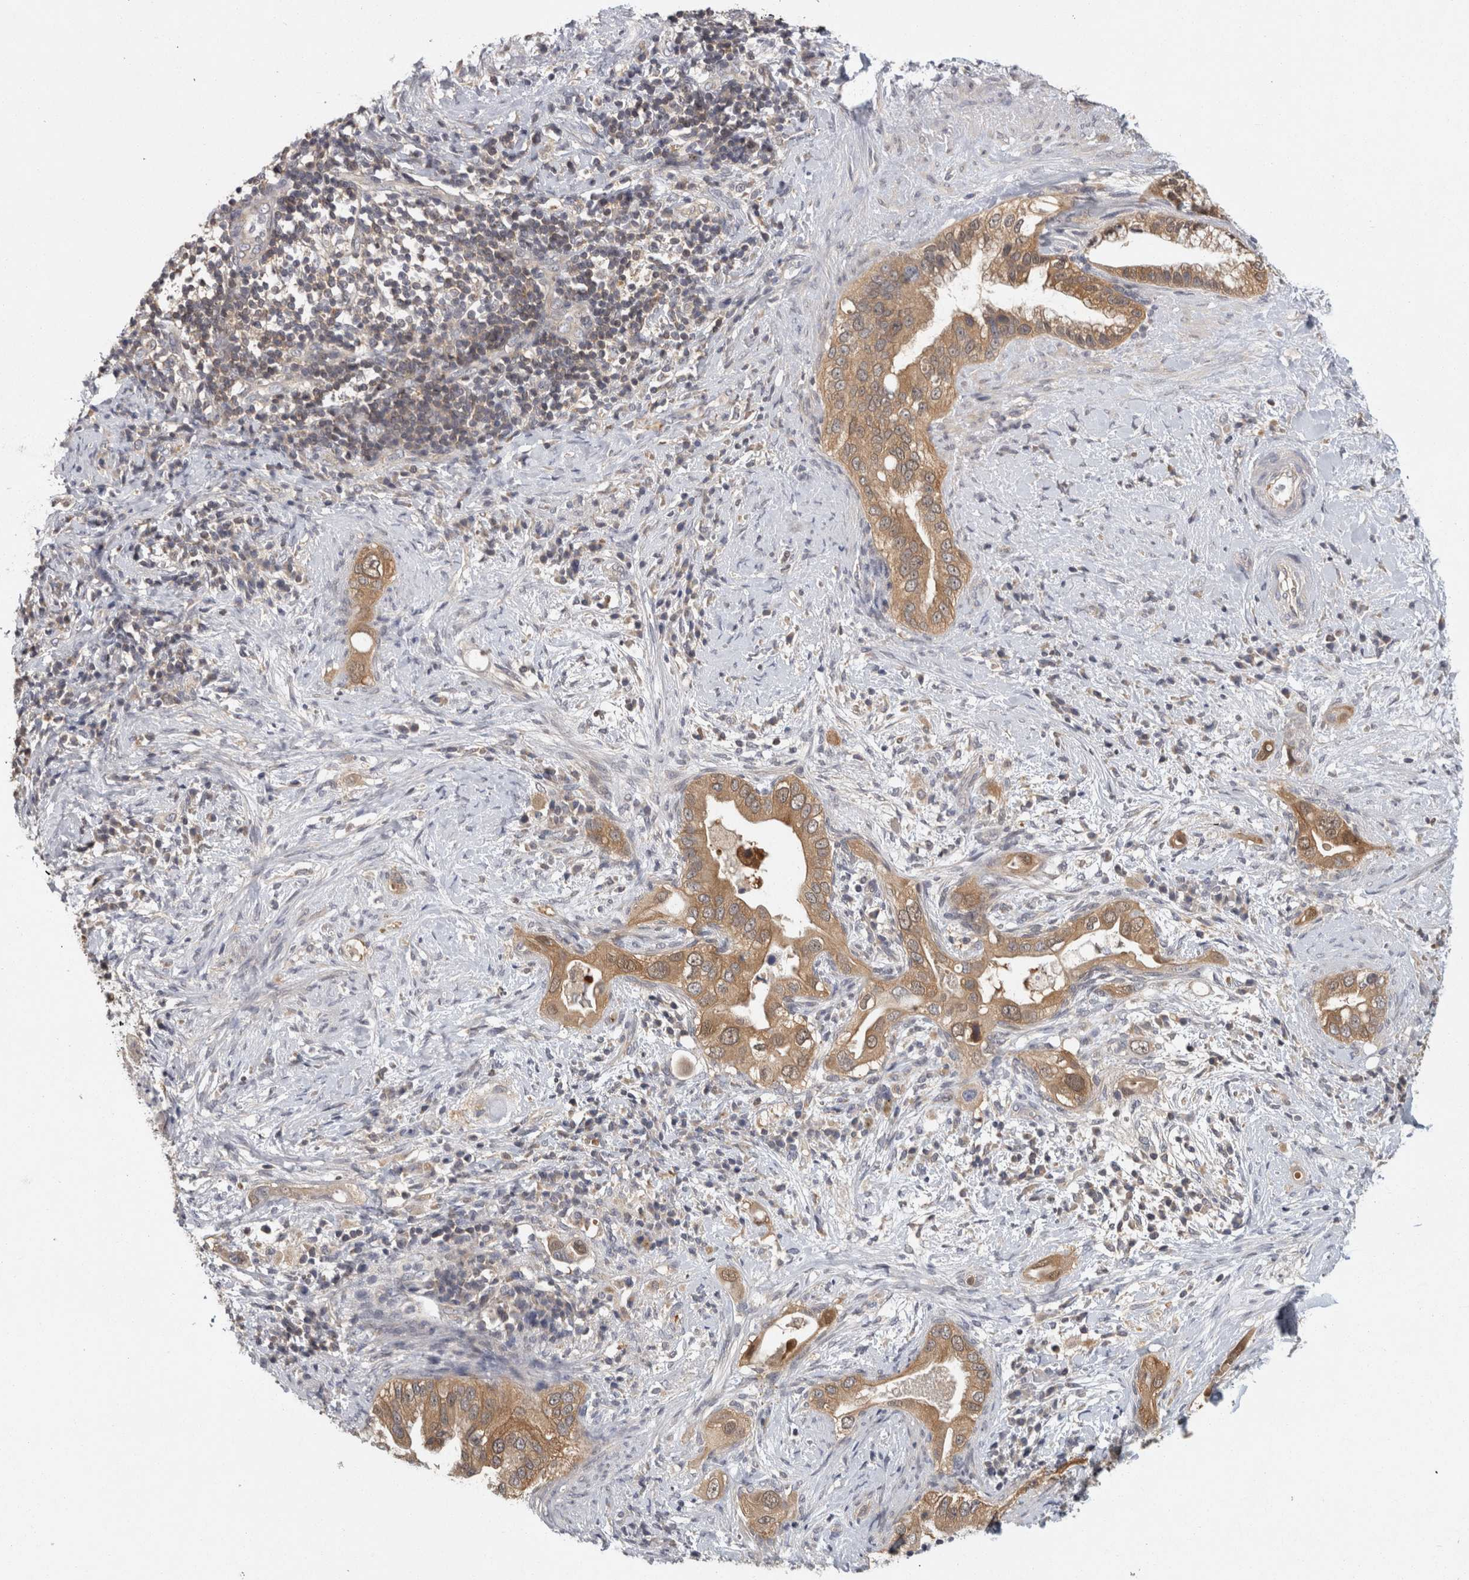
{"staining": {"intensity": "moderate", "quantity": ">75%", "location": "cytoplasmic/membranous"}, "tissue": "pancreatic cancer", "cell_type": "Tumor cells", "image_type": "cancer", "snomed": [{"axis": "morphology", "description": "Inflammation, NOS"}, {"axis": "morphology", "description": "Adenocarcinoma, NOS"}, {"axis": "topography", "description": "Pancreas"}], "caption": "Approximately >75% of tumor cells in human pancreatic cancer show moderate cytoplasmic/membranous protein expression as visualized by brown immunohistochemical staining.", "gene": "ACAT2", "patient": {"sex": "female", "age": 56}}